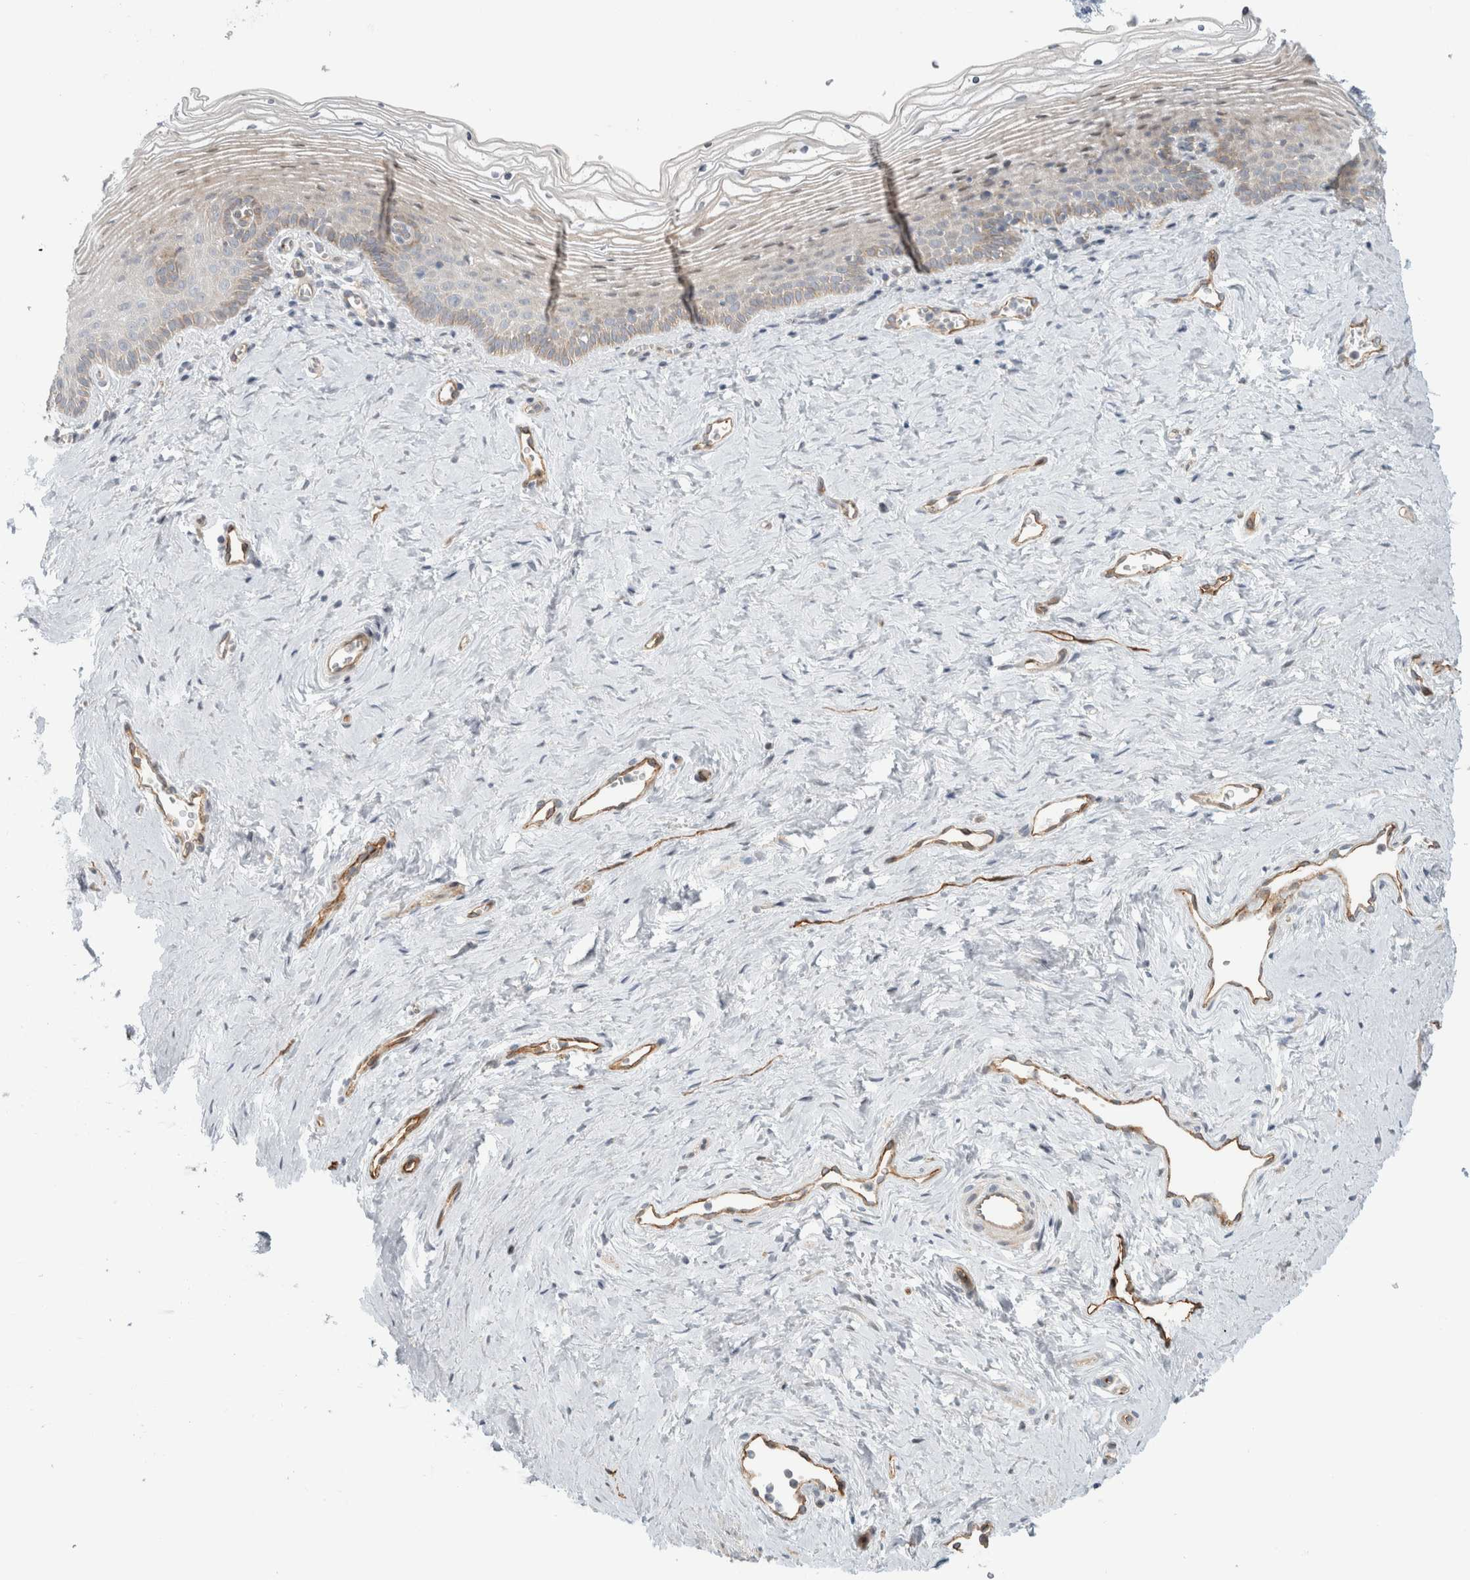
{"staining": {"intensity": "weak", "quantity": "25%-75%", "location": "cytoplasmic/membranous"}, "tissue": "vagina", "cell_type": "Squamous epithelial cells", "image_type": "normal", "snomed": [{"axis": "morphology", "description": "Normal tissue, NOS"}, {"axis": "topography", "description": "Vagina"}], "caption": "A high-resolution image shows immunohistochemistry staining of unremarkable vagina, which reveals weak cytoplasmic/membranous expression in about 25%-75% of squamous epithelial cells. The staining was performed using DAB (3,3'-diaminobenzidine) to visualize the protein expression in brown, while the nuclei were stained in blue with hematoxylin (Magnification: 20x).", "gene": "KPNA5", "patient": {"sex": "female", "age": 32}}